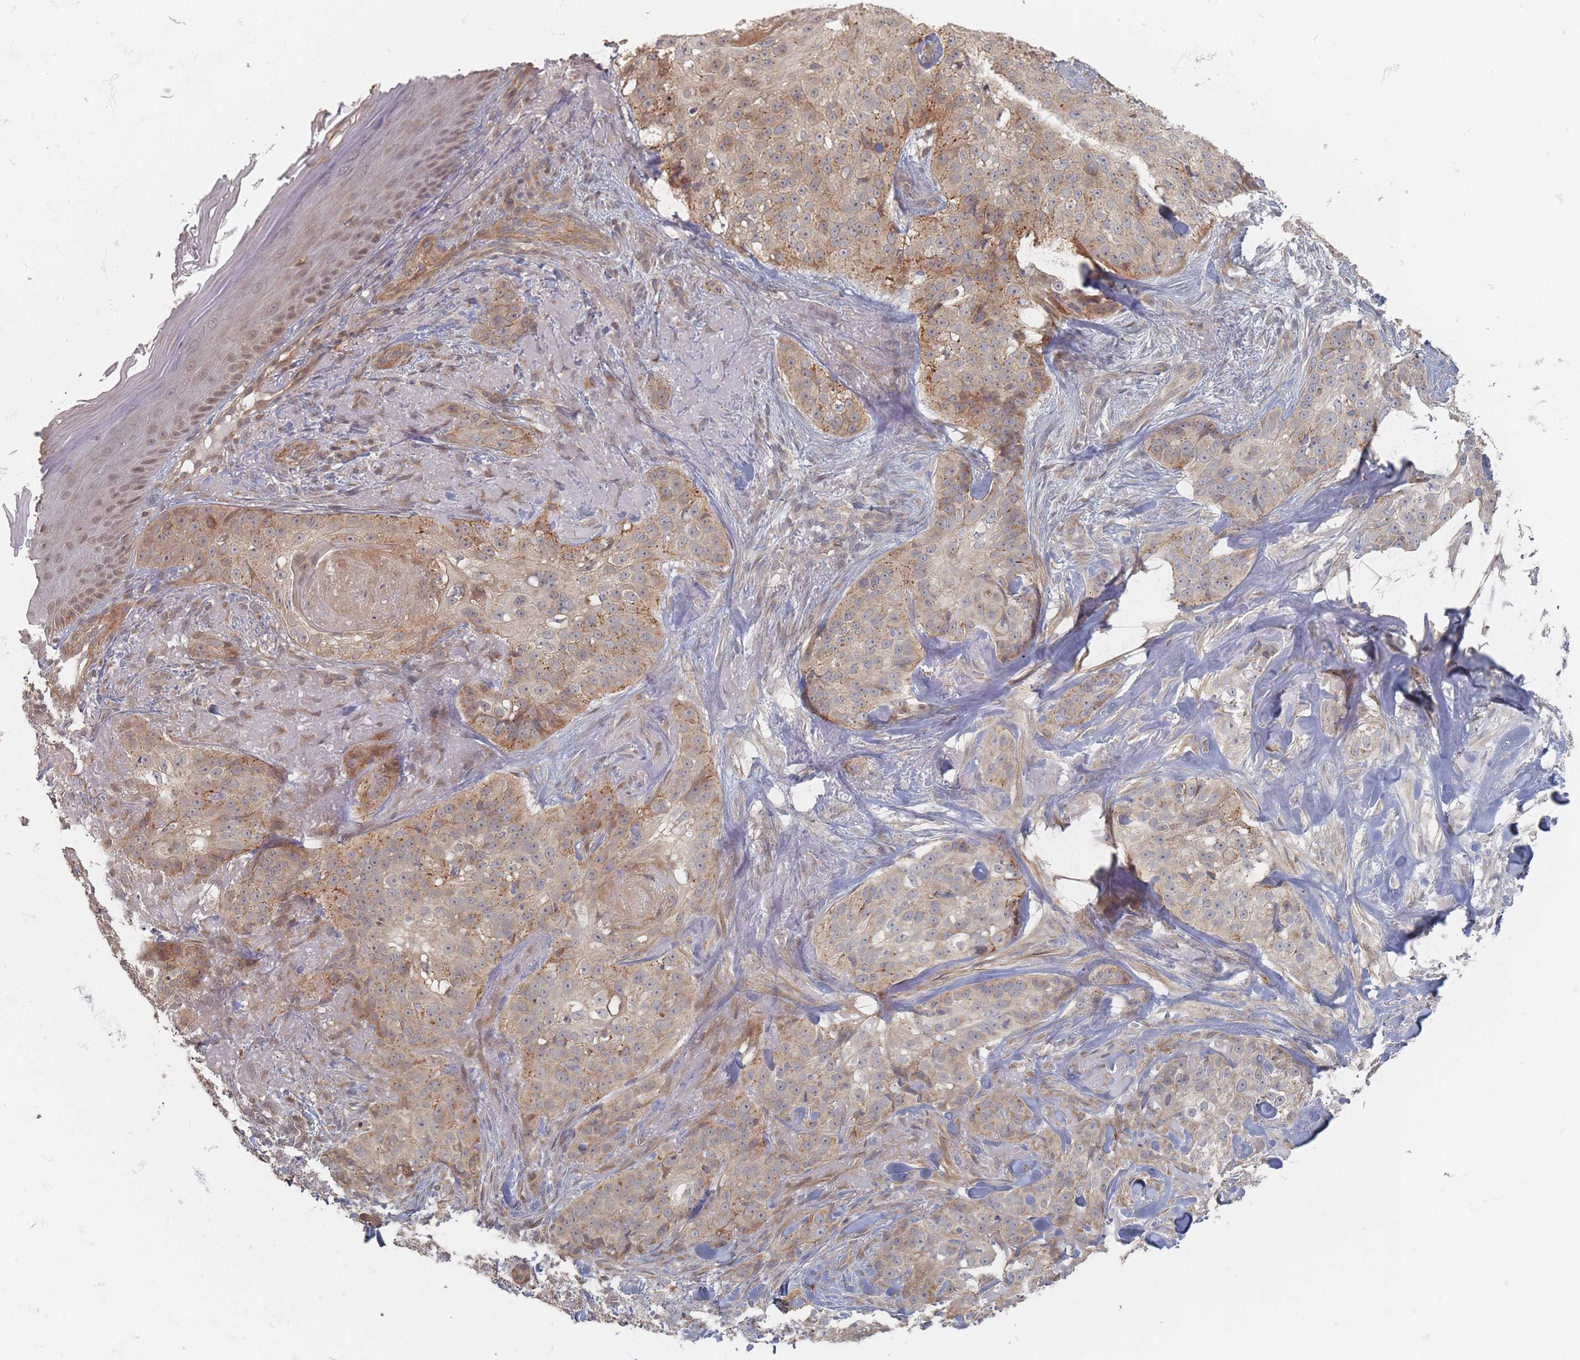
{"staining": {"intensity": "moderate", "quantity": "25%-75%", "location": "cytoplasmic/membranous"}, "tissue": "skin cancer", "cell_type": "Tumor cells", "image_type": "cancer", "snomed": [{"axis": "morphology", "description": "Basal cell carcinoma"}, {"axis": "topography", "description": "Skin"}], "caption": "IHC (DAB (3,3'-diaminobenzidine)) staining of human skin cancer (basal cell carcinoma) displays moderate cytoplasmic/membranous protein expression in about 25%-75% of tumor cells.", "gene": "GLE1", "patient": {"sex": "female", "age": 92}}